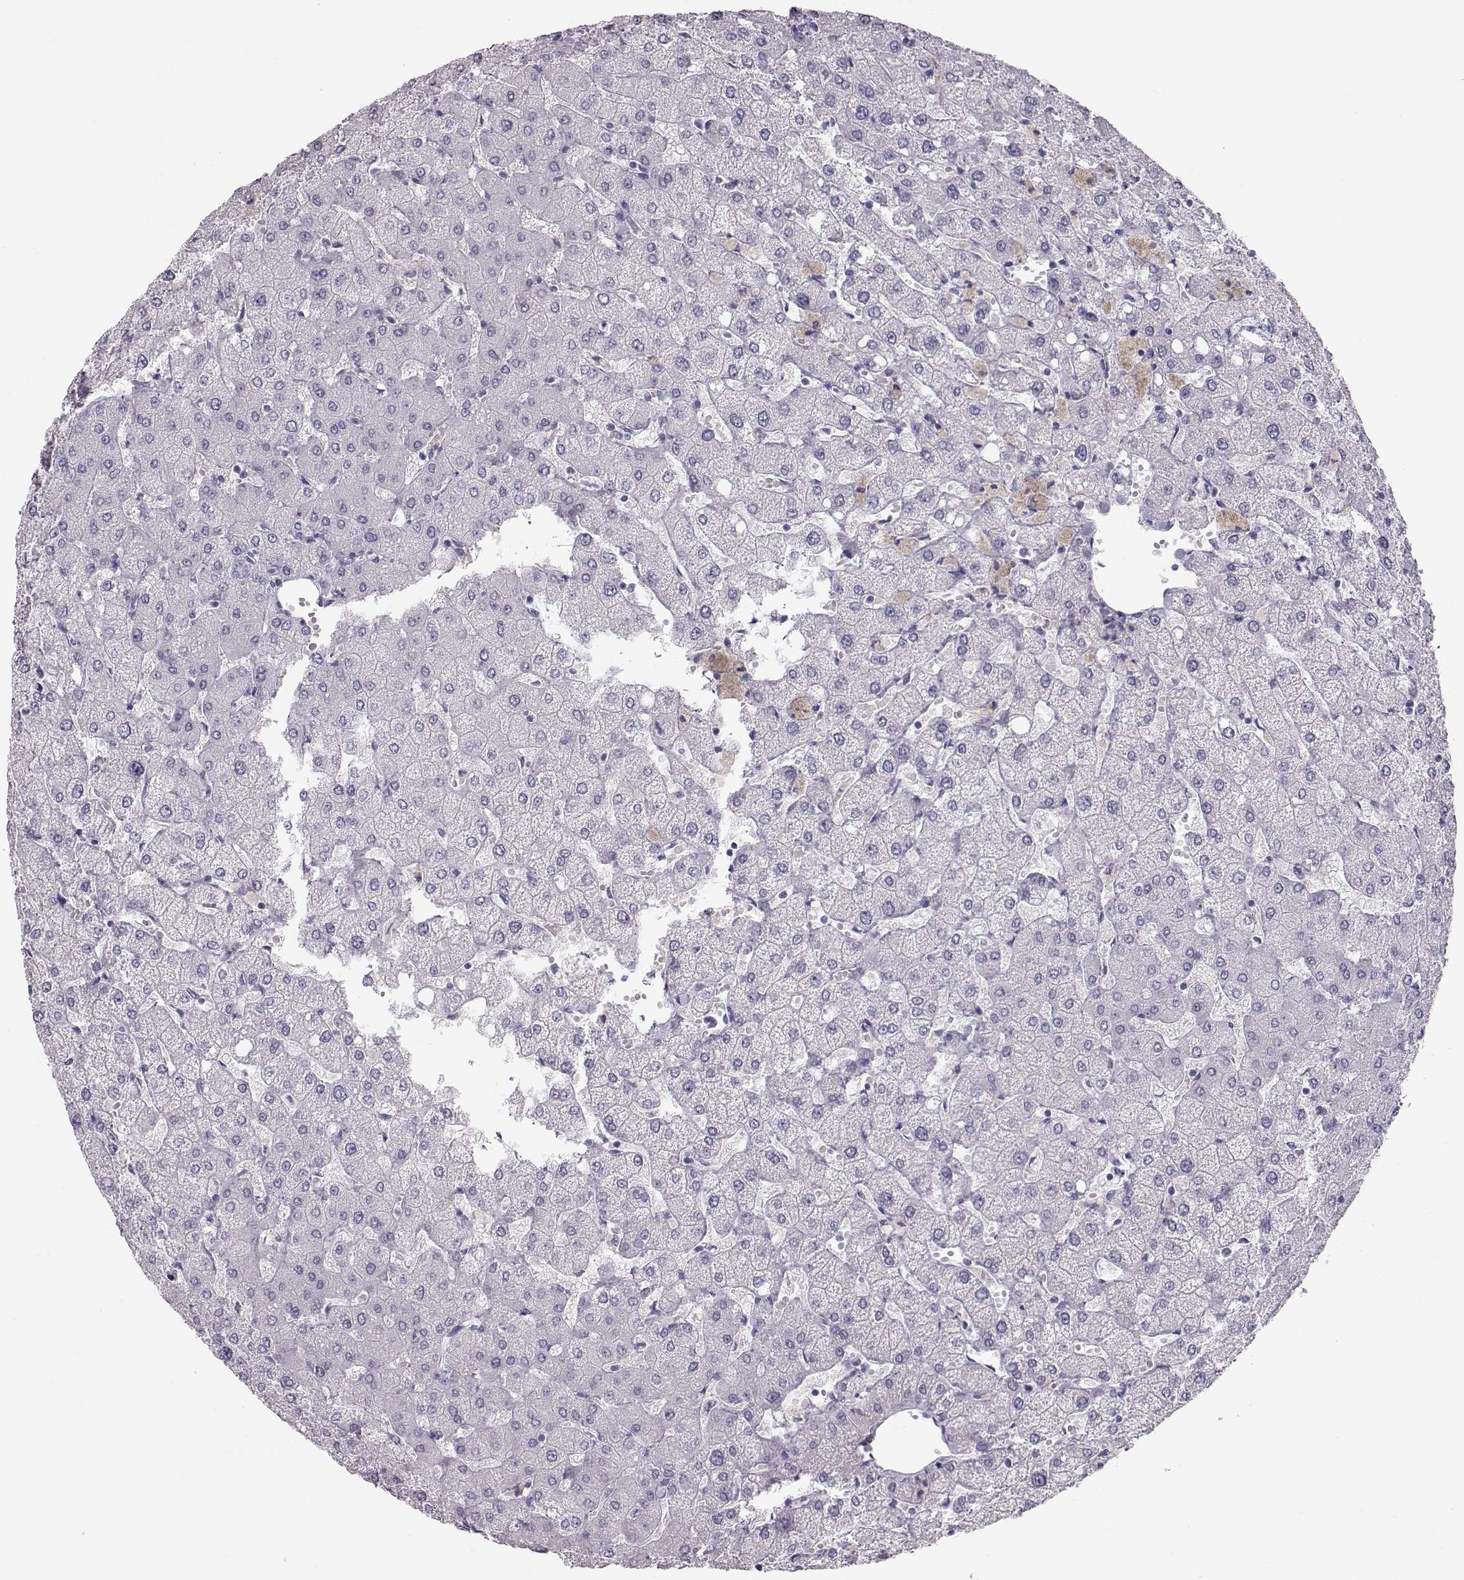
{"staining": {"intensity": "negative", "quantity": "none", "location": "none"}, "tissue": "liver", "cell_type": "Cholangiocytes", "image_type": "normal", "snomed": [{"axis": "morphology", "description": "Normal tissue, NOS"}, {"axis": "topography", "description": "Liver"}], "caption": "Immunohistochemical staining of unremarkable human liver shows no significant expression in cholangiocytes. Nuclei are stained in blue.", "gene": "SLITRK3", "patient": {"sex": "female", "age": 54}}